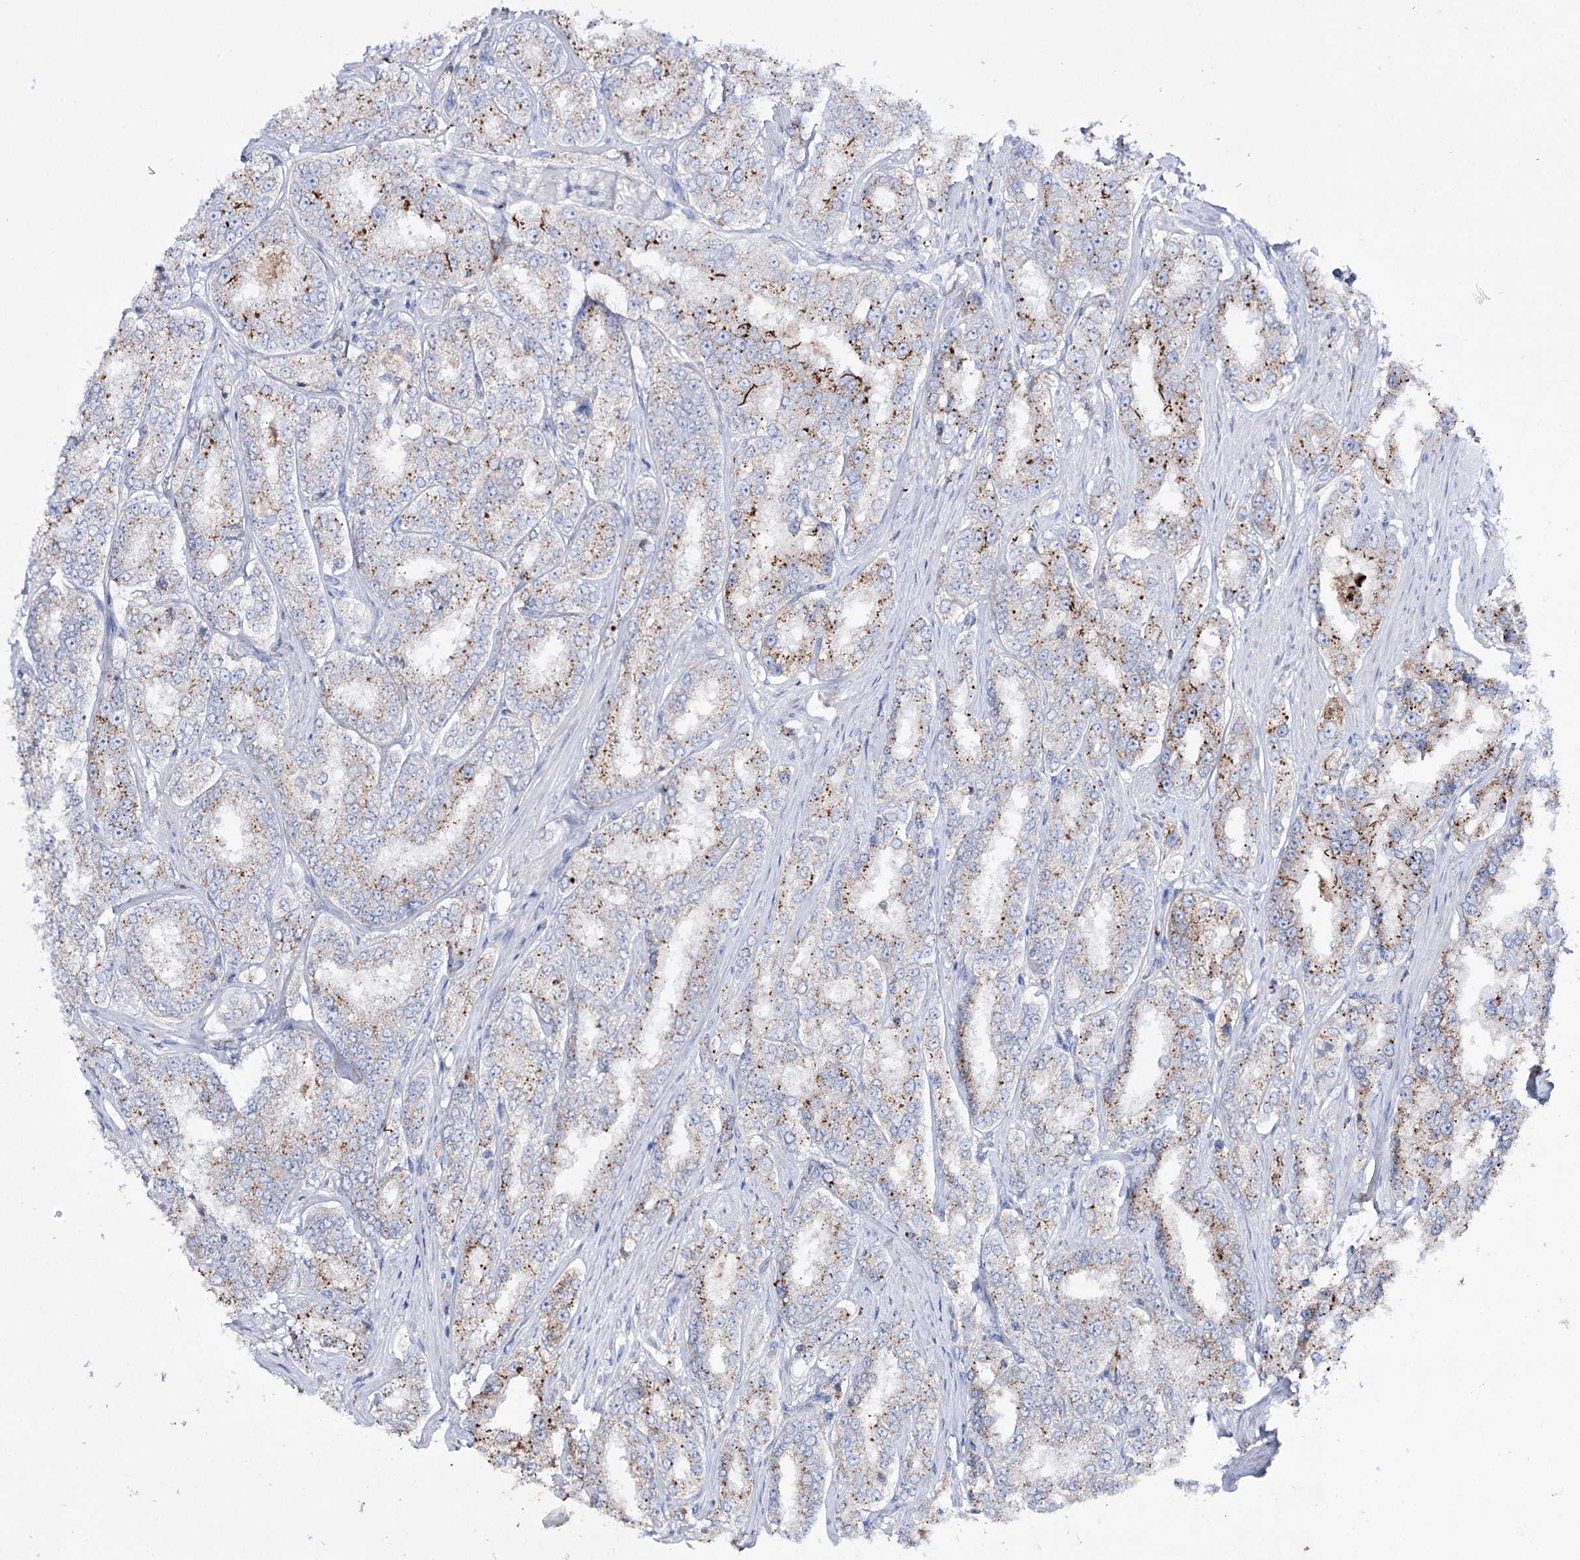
{"staining": {"intensity": "moderate", "quantity": ">75%", "location": "cytoplasmic/membranous"}, "tissue": "prostate cancer", "cell_type": "Tumor cells", "image_type": "cancer", "snomed": [{"axis": "morphology", "description": "Normal tissue, NOS"}, {"axis": "morphology", "description": "Adenocarcinoma, High grade"}, {"axis": "topography", "description": "Prostate"}], "caption": "An IHC histopathology image of neoplastic tissue is shown. Protein staining in brown labels moderate cytoplasmic/membranous positivity in prostate cancer within tumor cells.", "gene": "NAGLU", "patient": {"sex": "male", "age": 83}}